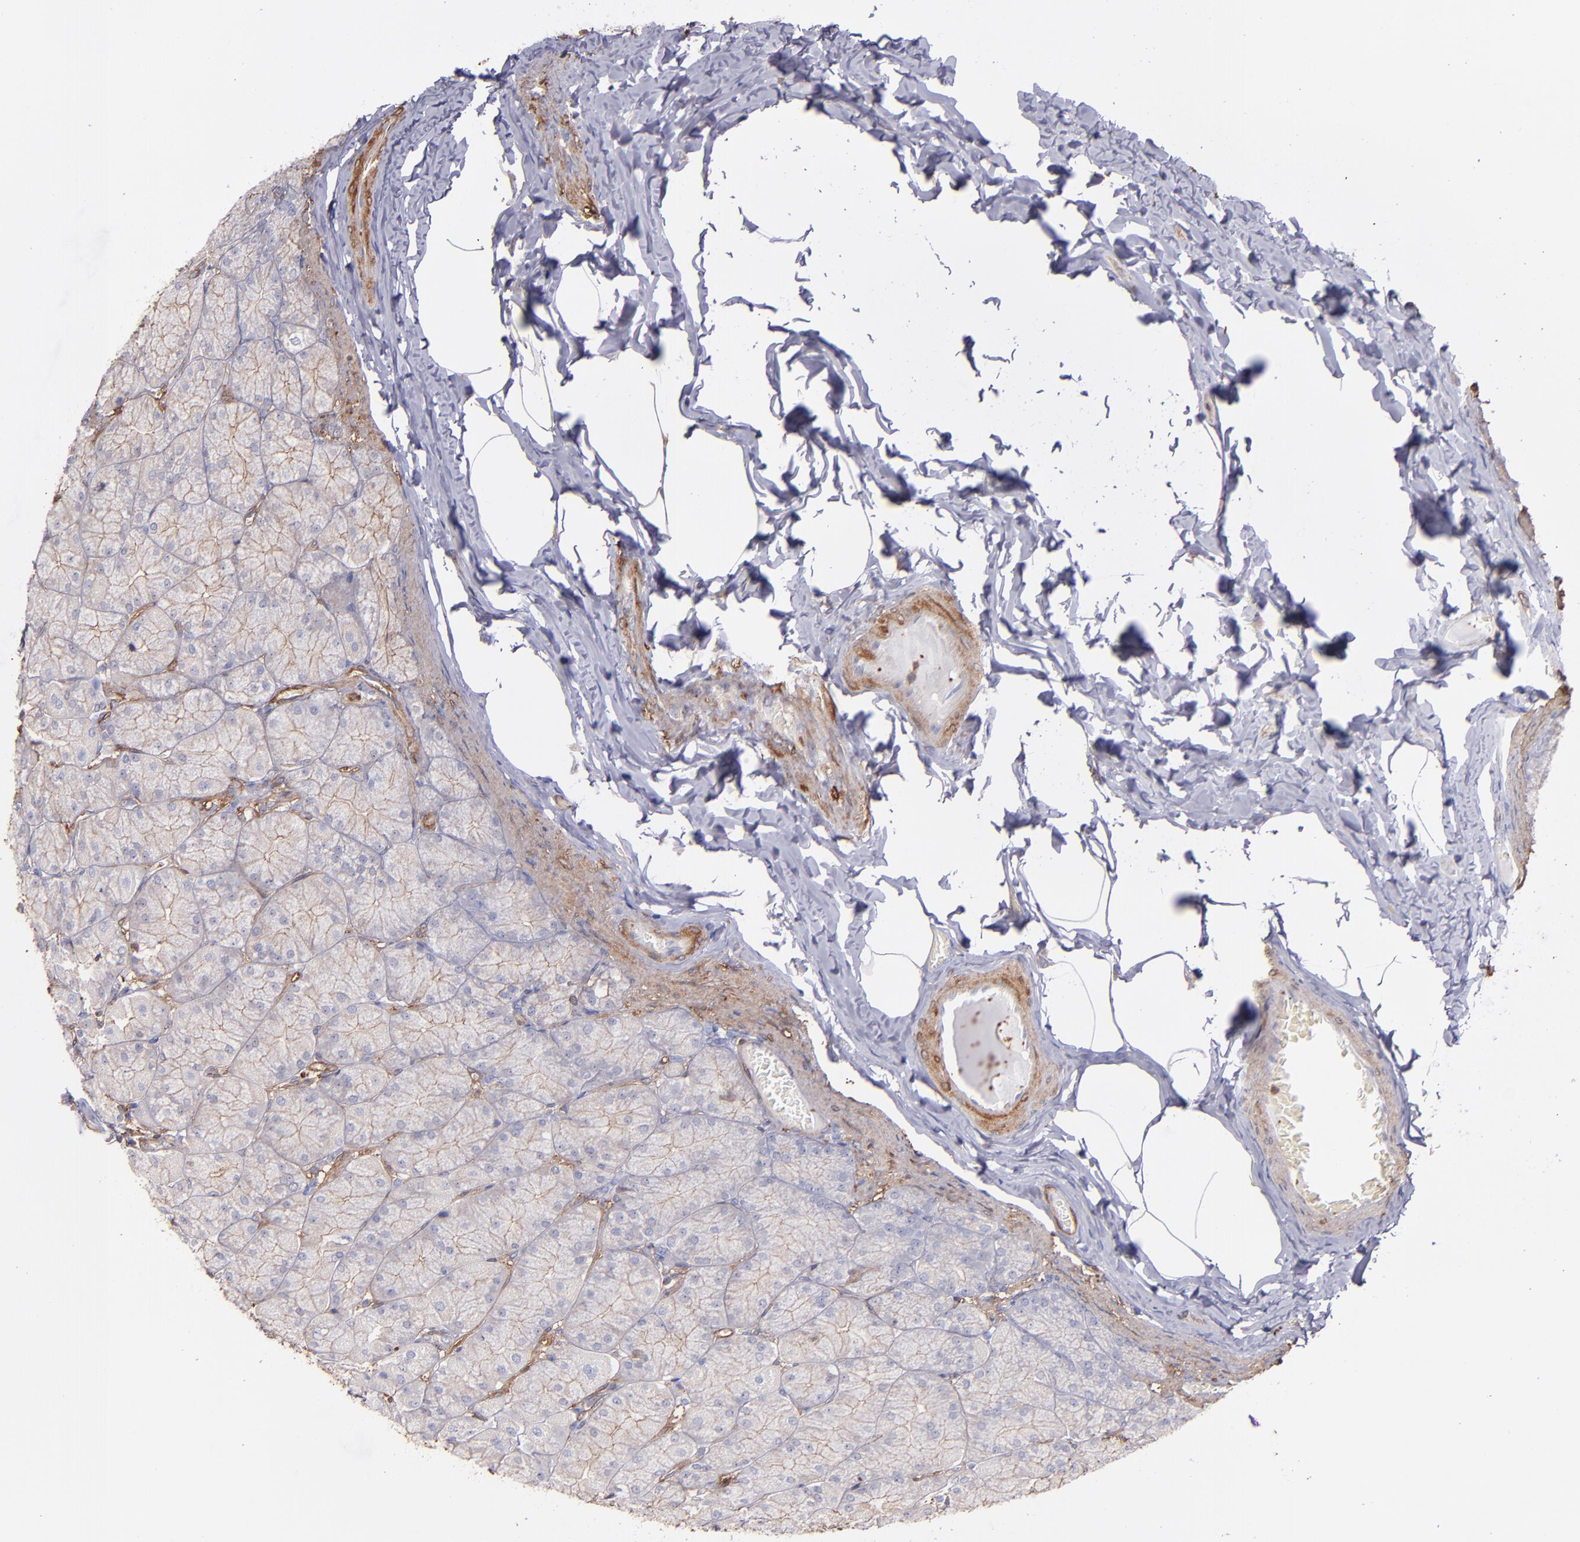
{"staining": {"intensity": "moderate", "quantity": "25%-75%", "location": "cytoplasmic/membranous"}, "tissue": "stomach", "cell_type": "Glandular cells", "image_type": "normal", "snomed": [{"axis": "morphology", "description": "Normal tissue, NOS"}, {"axis": "topography", "description": "Stomach, upper"}], "caption": "High-power microscopy captured an immunohistochemistry (IHC) image of benign stomach, revealing moderate cytoplasmic/membranous staining in about 25%-75% of glandular cells.", "gene": "VCL", "patient": {"sex": "female", "age": 56}}